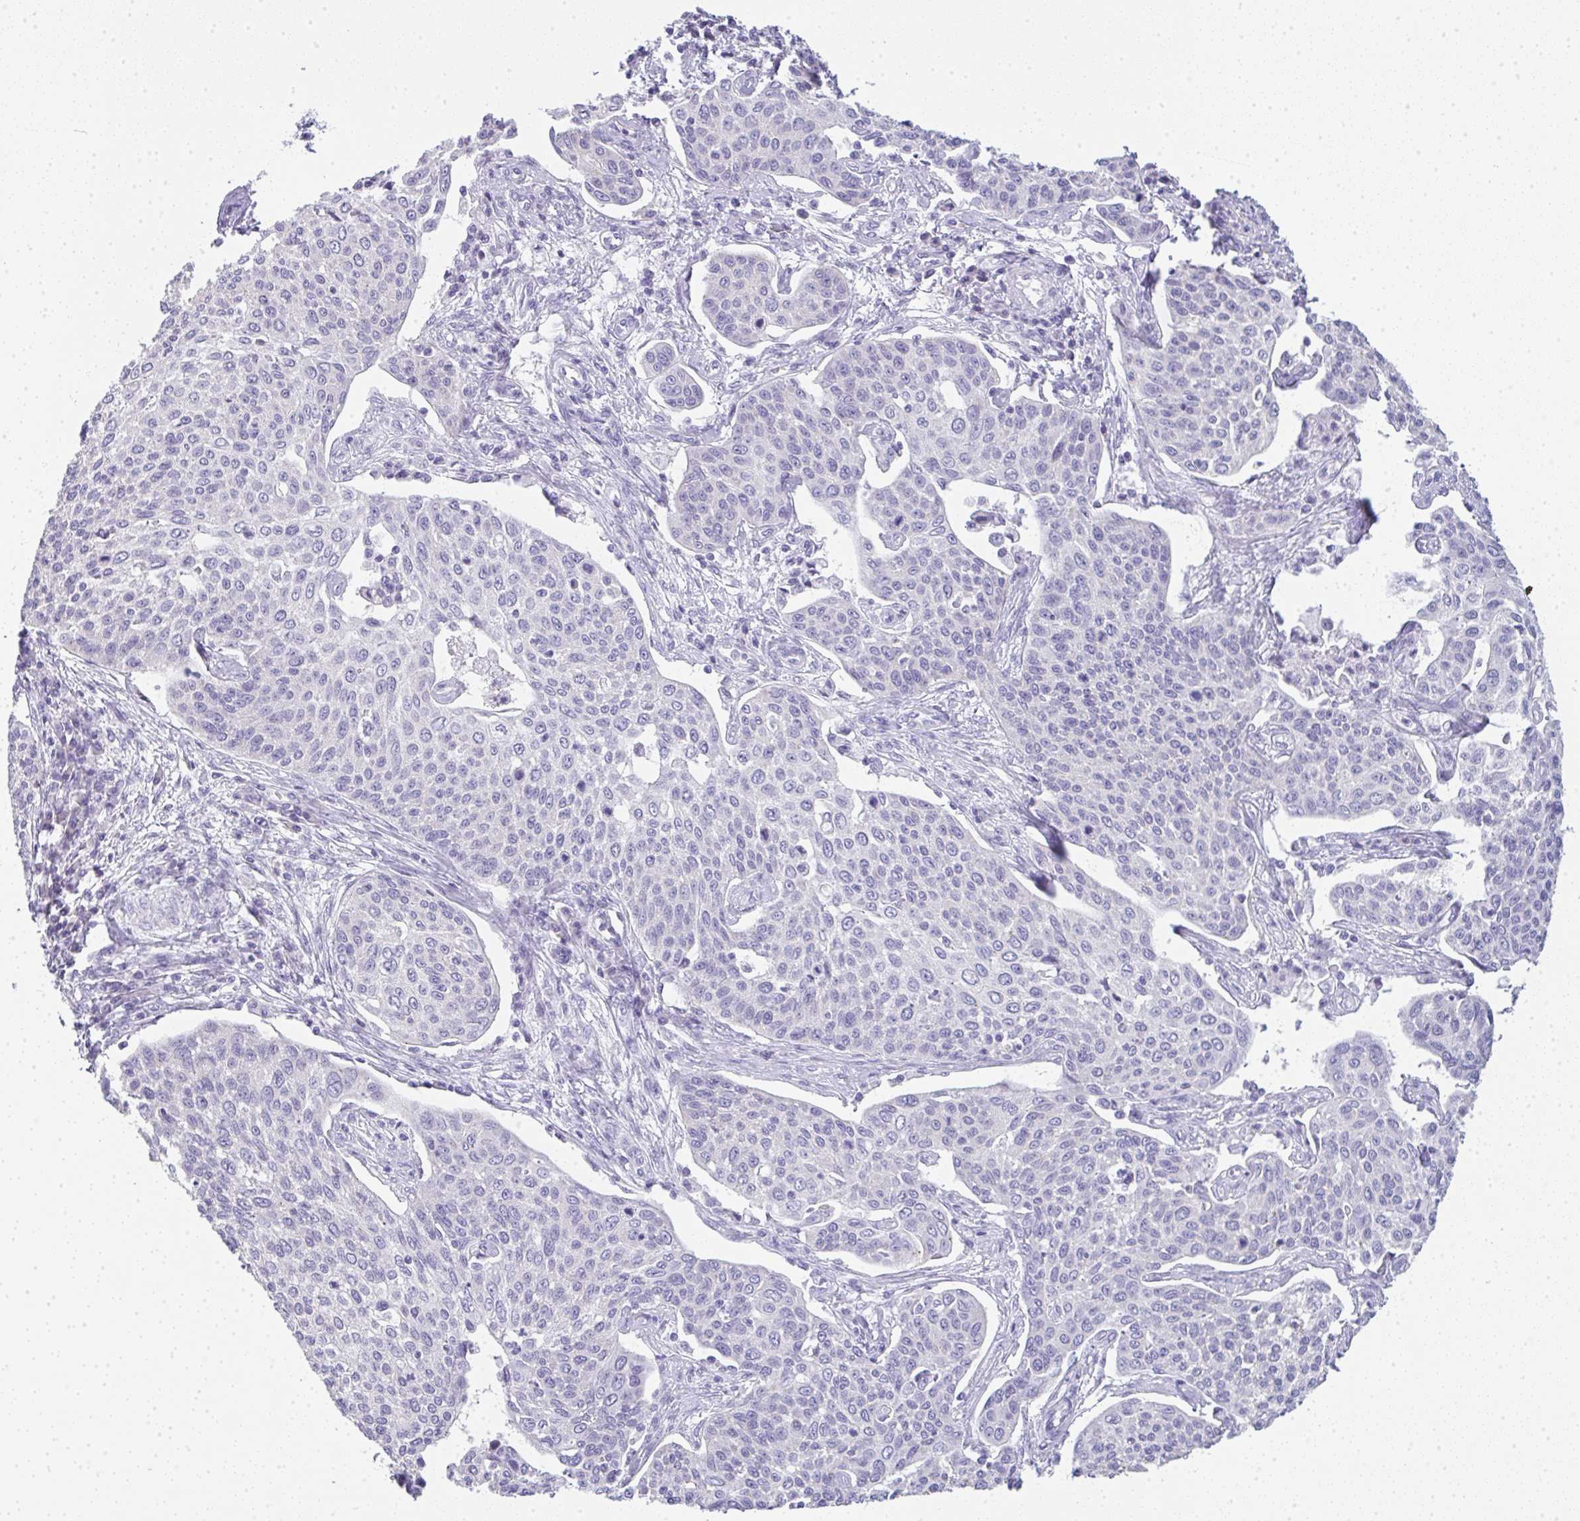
{"staining": {"intensity": "negative", "quantity": "none", "location": "none"}, "tissue": "cervical cancer", "cell_type": "Tumor cells", "image_type": "cancer", "snomed": [{"axis": "morphology", "description": "Squamous cell carcinoma, NOS"}, {"axis": "topography", "description": "Cervix"}], "caption": "Tumor cells show no significant protein staining in squamous cell carcinoma (cervical).", "gene": "LPAR4", "patient": {"sex": "female", "age": 34}}